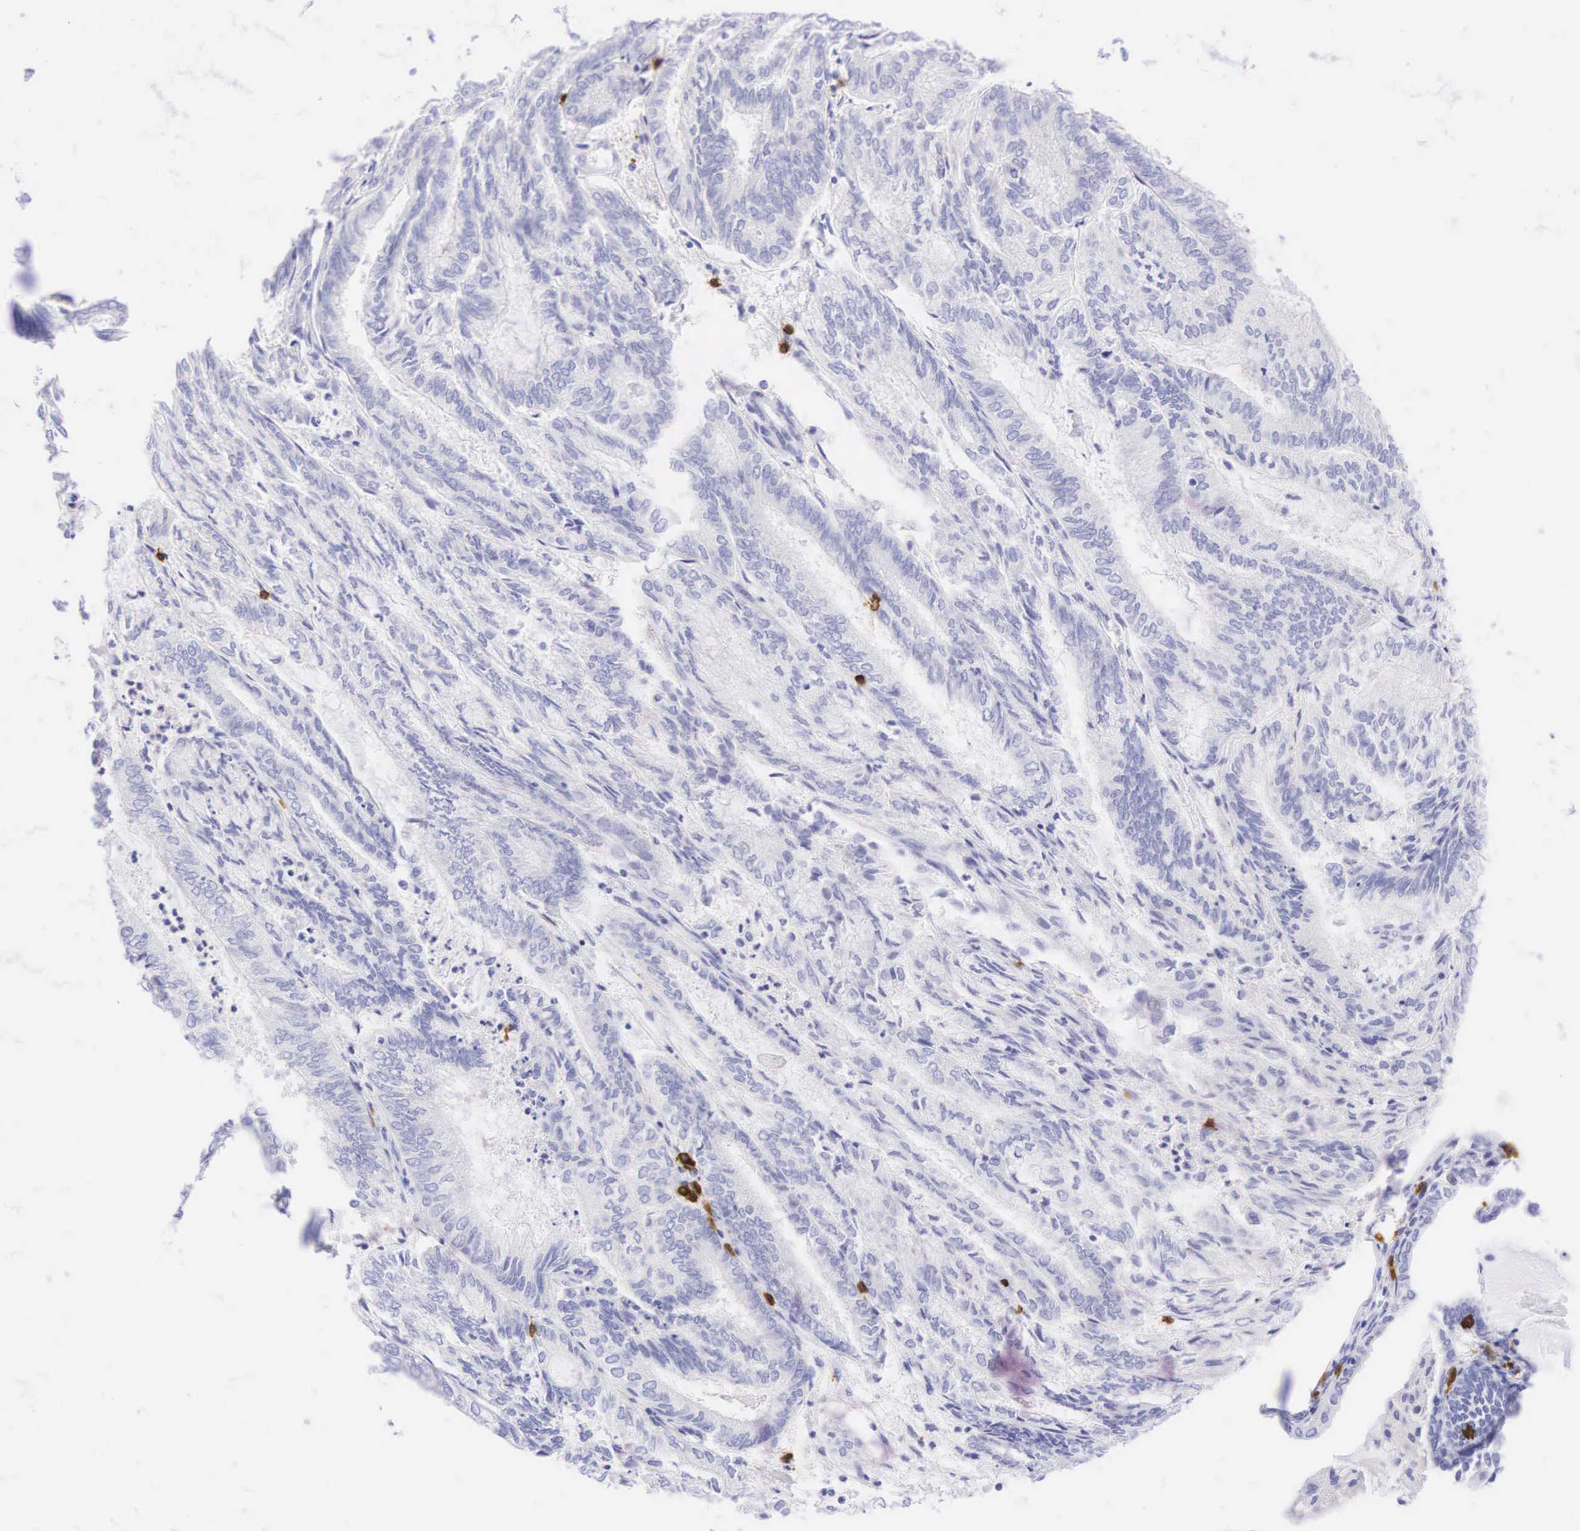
{"staining": {"intensity": "negative", "quantity": "none", "location": "none"}, "tissue": "endometrial cancer", "cell_type": "Tumor cells", "image_type": "cancer", "snomed": [{"axis": "morphology", "description": "Adenocarcinoma, NOS"}, {"axis": "topography", "description": "Endometrium"}], "caption": "Image shows no significant protein staining in tumor cells of adenocarcinoma (endometrial). (DAB (3,3'-diaminobenzidine) immunohistochemistry (IHC) with hematoxylin counter stain).", "gene": "CD8A", "patient": {"sex": "female", "age": 59}}